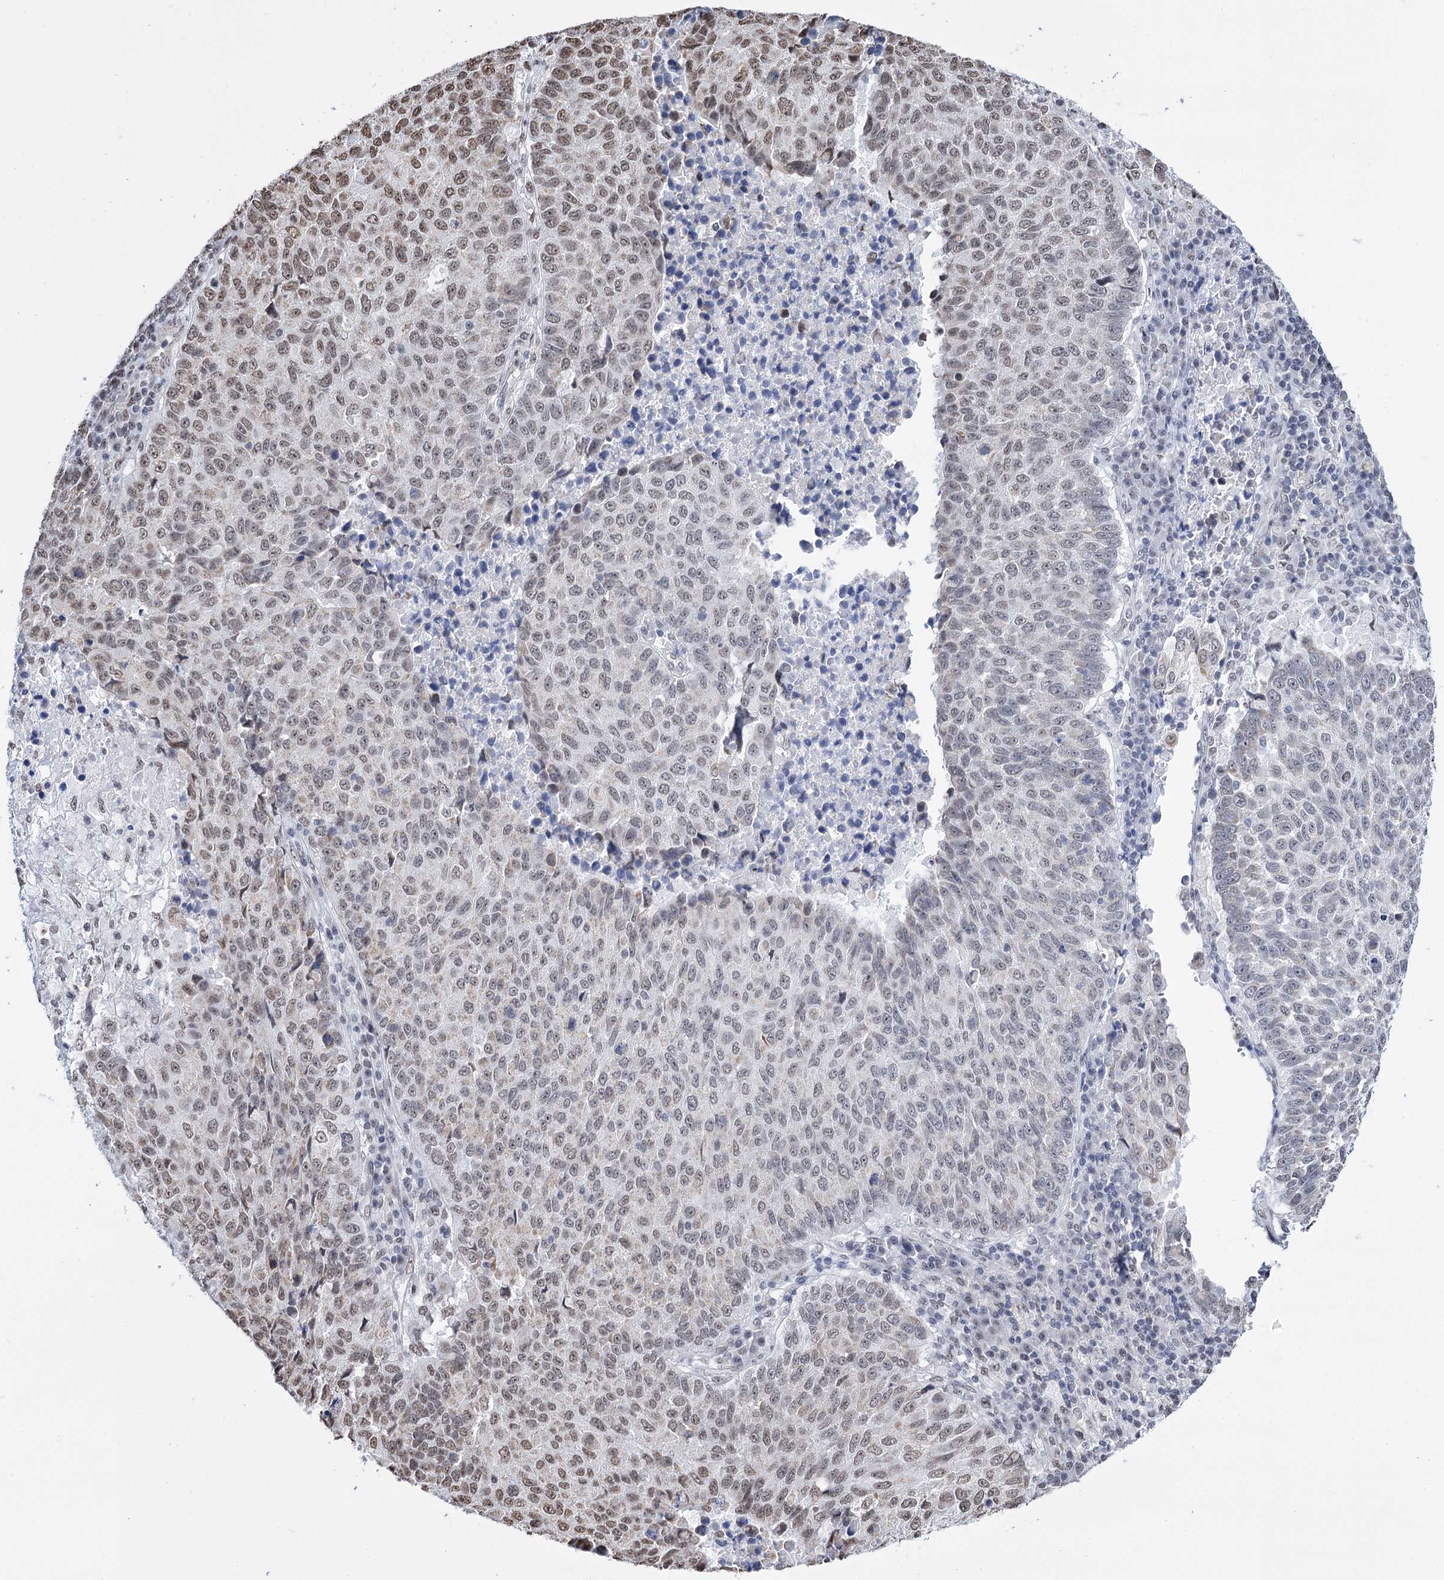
{"staining": {"intensity": "moderate", "quantity": "<25%", "location": "nuclear"}, "tissue": "lung cancer", "cell_type": "Tumor cells", "image_type": "cancer", "snomed": [{"axis": "morphology", "description": "Squamous cell carcinoma, NOS"}, {"axis": "topography", "description": "Lung"}], "caption": "DAB immunohistochemical staining of human lung cancer (squamous cell carcinoma) displays moderate nuclear protein staining in about <25% of tumor cells.", "gene": "ABHD10", "patient": {"sex": "male", "age": 73}}